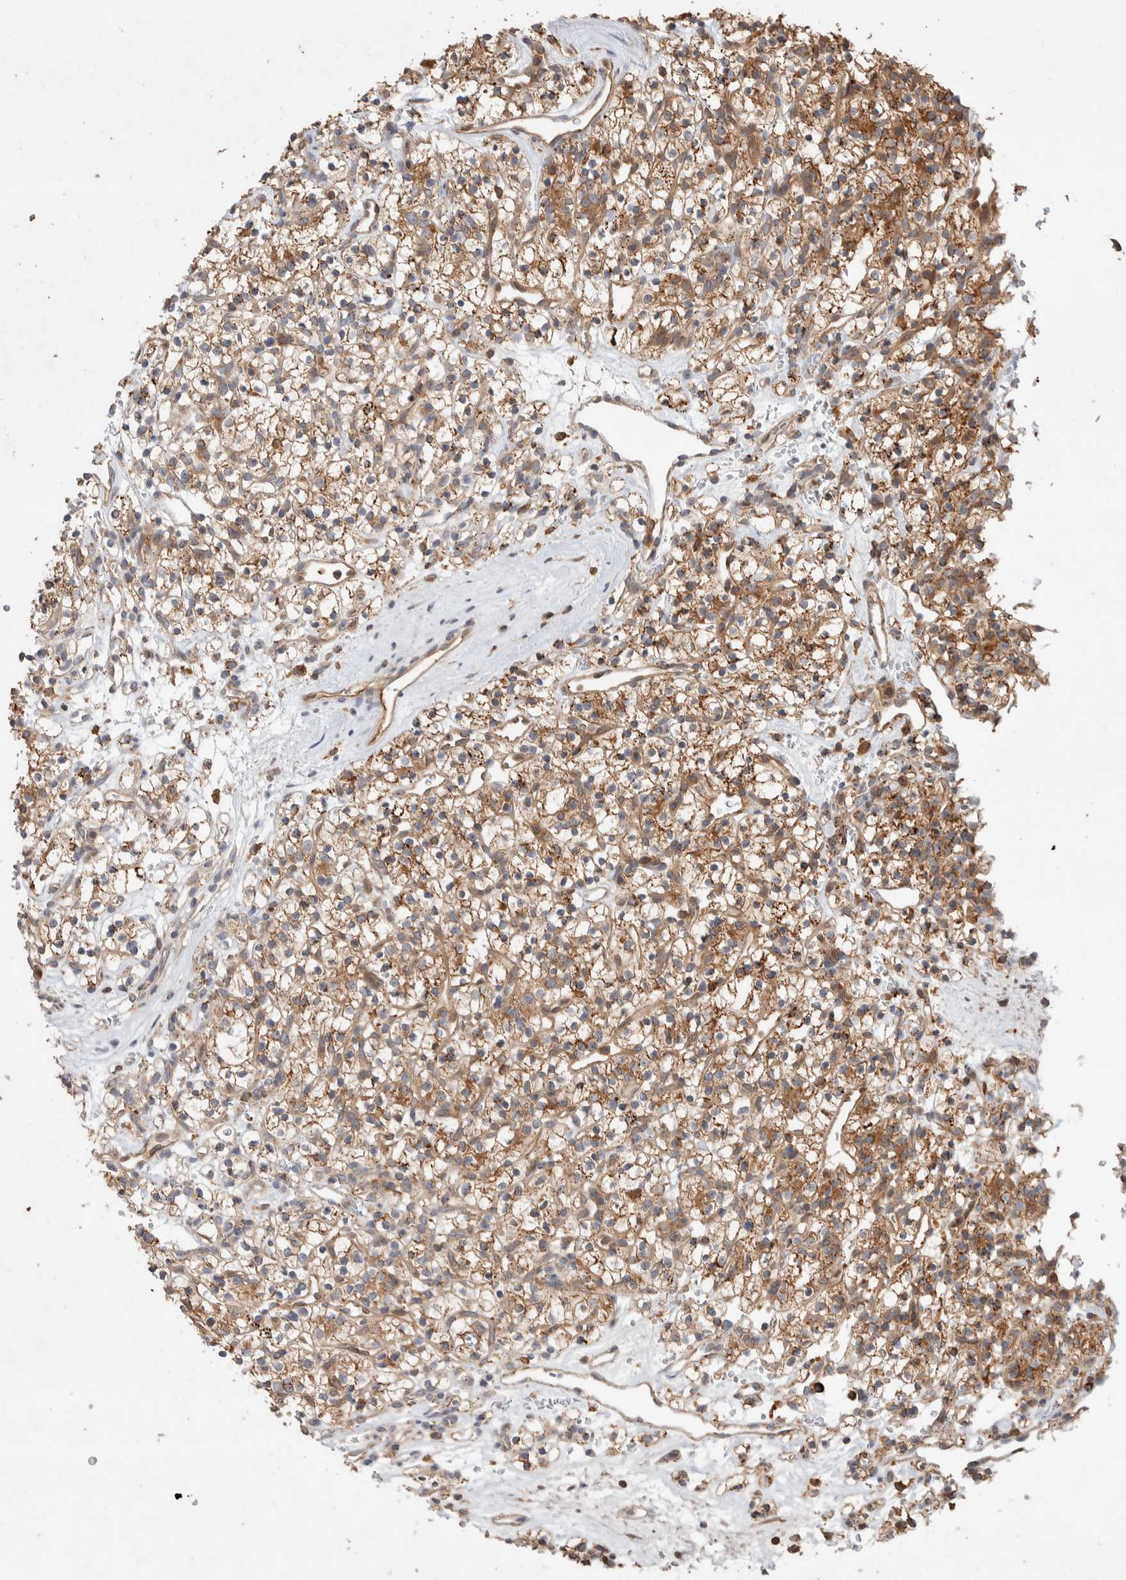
{"staining": {"intensity": "moderate", "quantity": ">75%", "location": "cytoplasmic/membranous"}, "tissue": "renal cancer", "cell_type": "Tumor cells", "image_type": "cancer", "snomed": [{"axis": "morphology", "description": "Adenocarcinoma, NOS"}, {"axis": "topography", "description": "Kidney"}], "caption": "Brown immunohistochemical staining in human renal cancer displays moderate cytoplasmic/membranous positivity in approximately >75% of tumor cells.", "gene": "DEPTOR", "patient": {"sex": "female", "age": 57}}